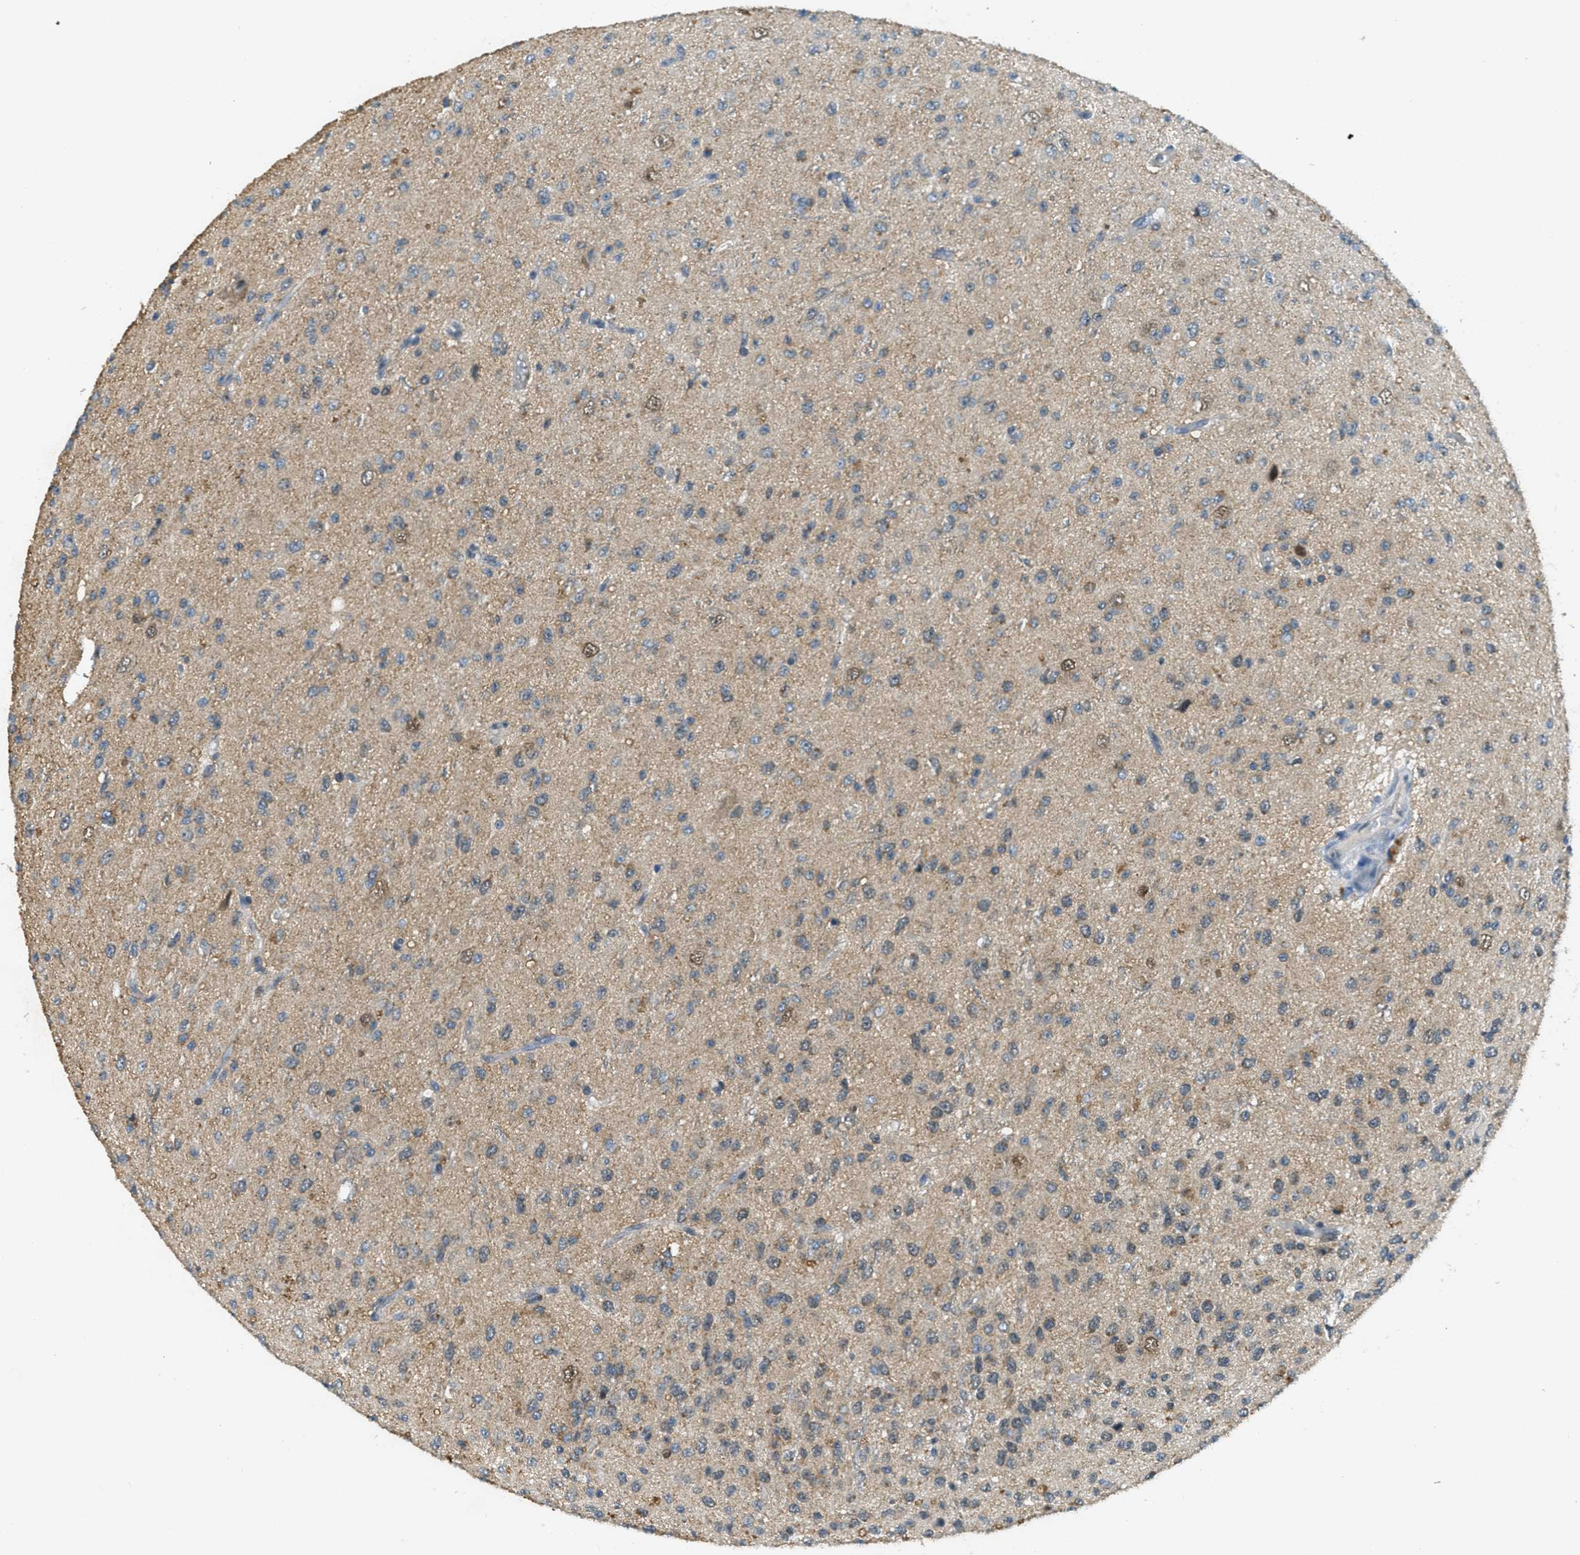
{"staining": {"intensity": "weak", "quantity": "25%-75%", "location": "nuclear"}, "tissue": "glioma", "cell_type": "Tumor cells", "image_type": "cancer", "snomed": [{"axis": "morphology", "description": "Glioma, malignant, High grade"}, {"axis": "topography", "description": "pancreas cauda"}], "caption": "High-power microscopy captured an IHC micrograph of malignant glioma (high-grade), revealing weak nuclear expression in about 25%-75% of tumor cells.", "gene": "TCF20", "patient": {"sex": "male", "age": 60}}